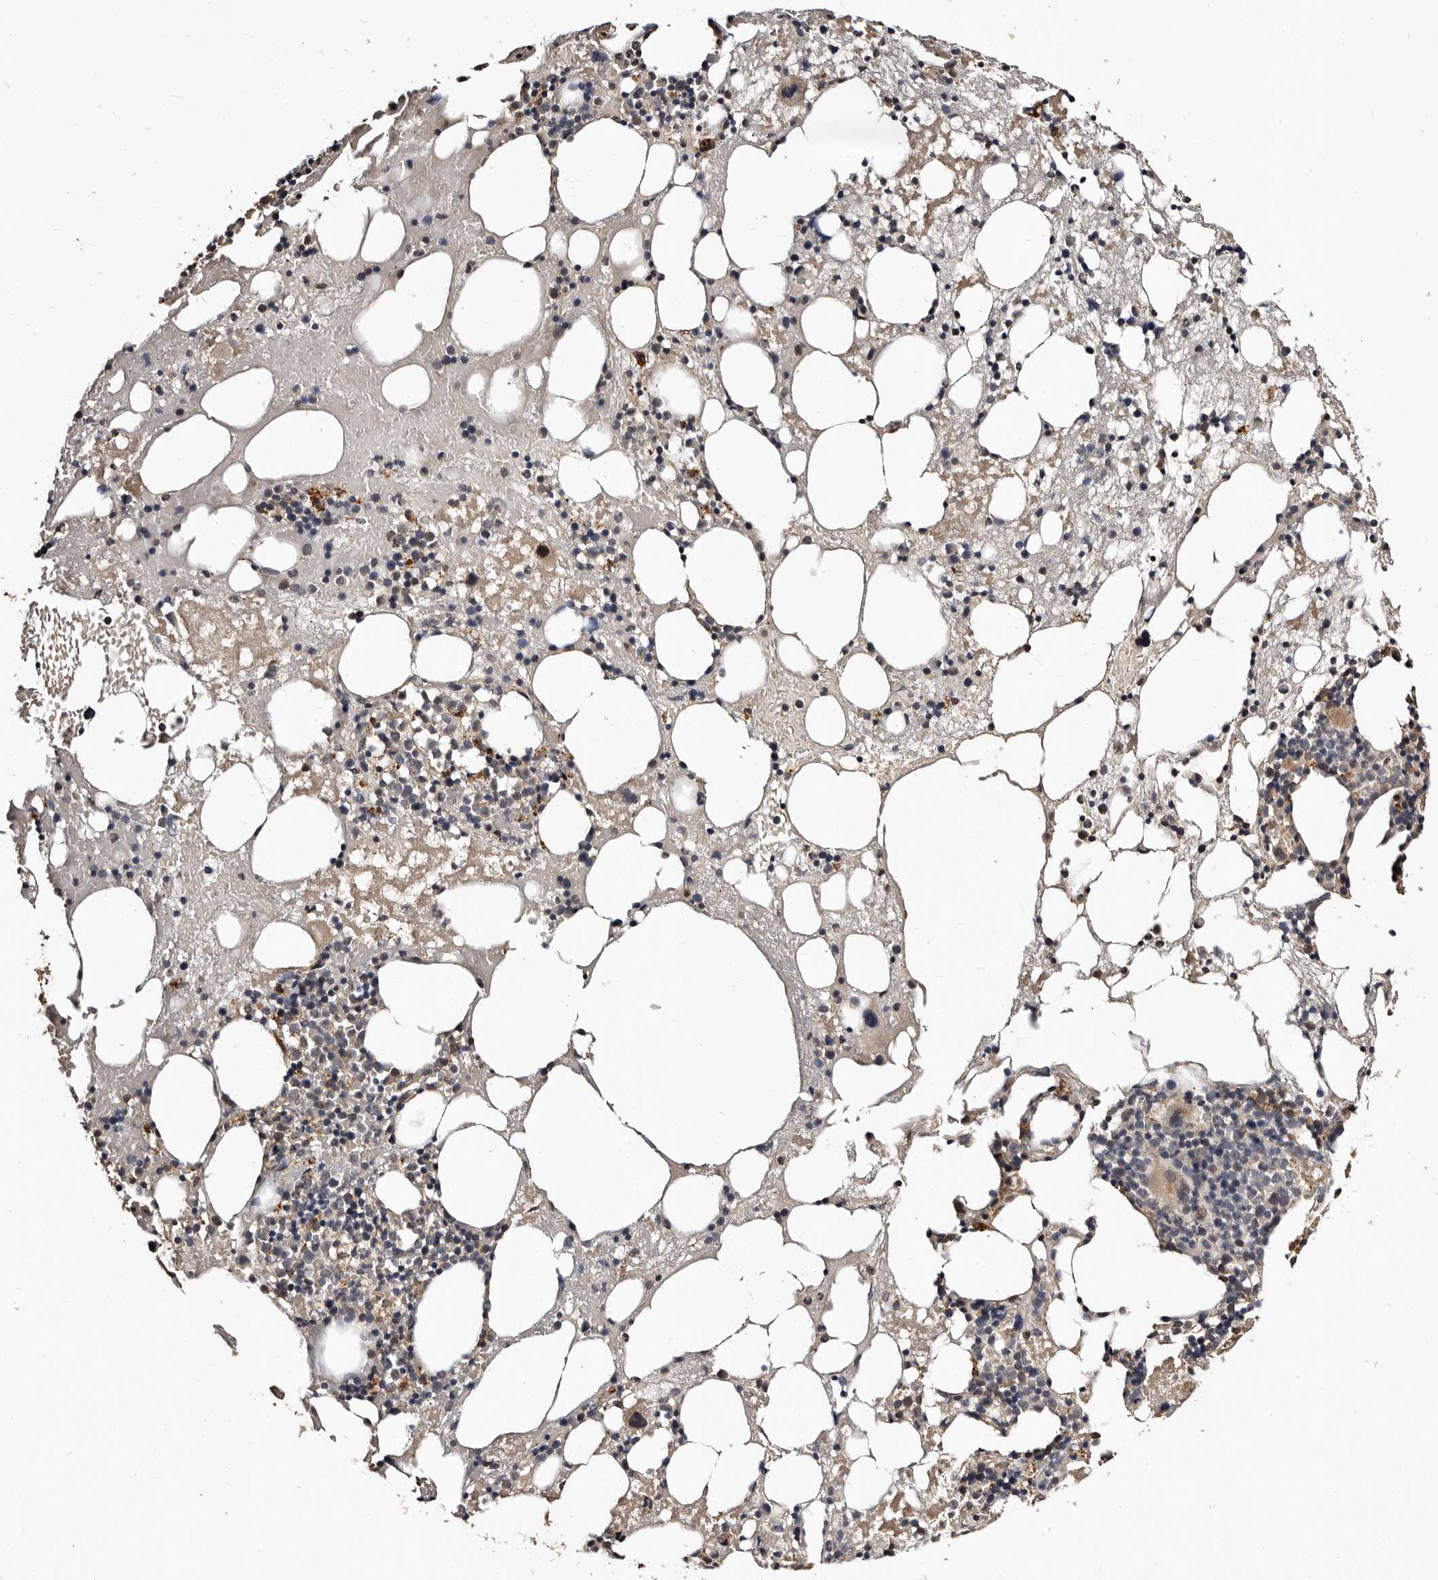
{"staining": {"intensity": "weak", "quantity": "<25%", "location": "cytoplasmic/membranous"}, "tissue": "bone marrow", "cell_type": "Hematopoietic cells", "image_type": "normal", "snomed": [{"axis": "morphology", "description": "Normal tissue, NOS"}, {"axis": "topography", "description": "Bone marrow"}], "caption": "High power microscopy histopathology image of an immunohistochemistry histopathology image of normal bone marrow, revealing no significant expression in hematopoietic cells.", "gene": "AKAP7", "patient": {"sex": "male", "age": 48}}